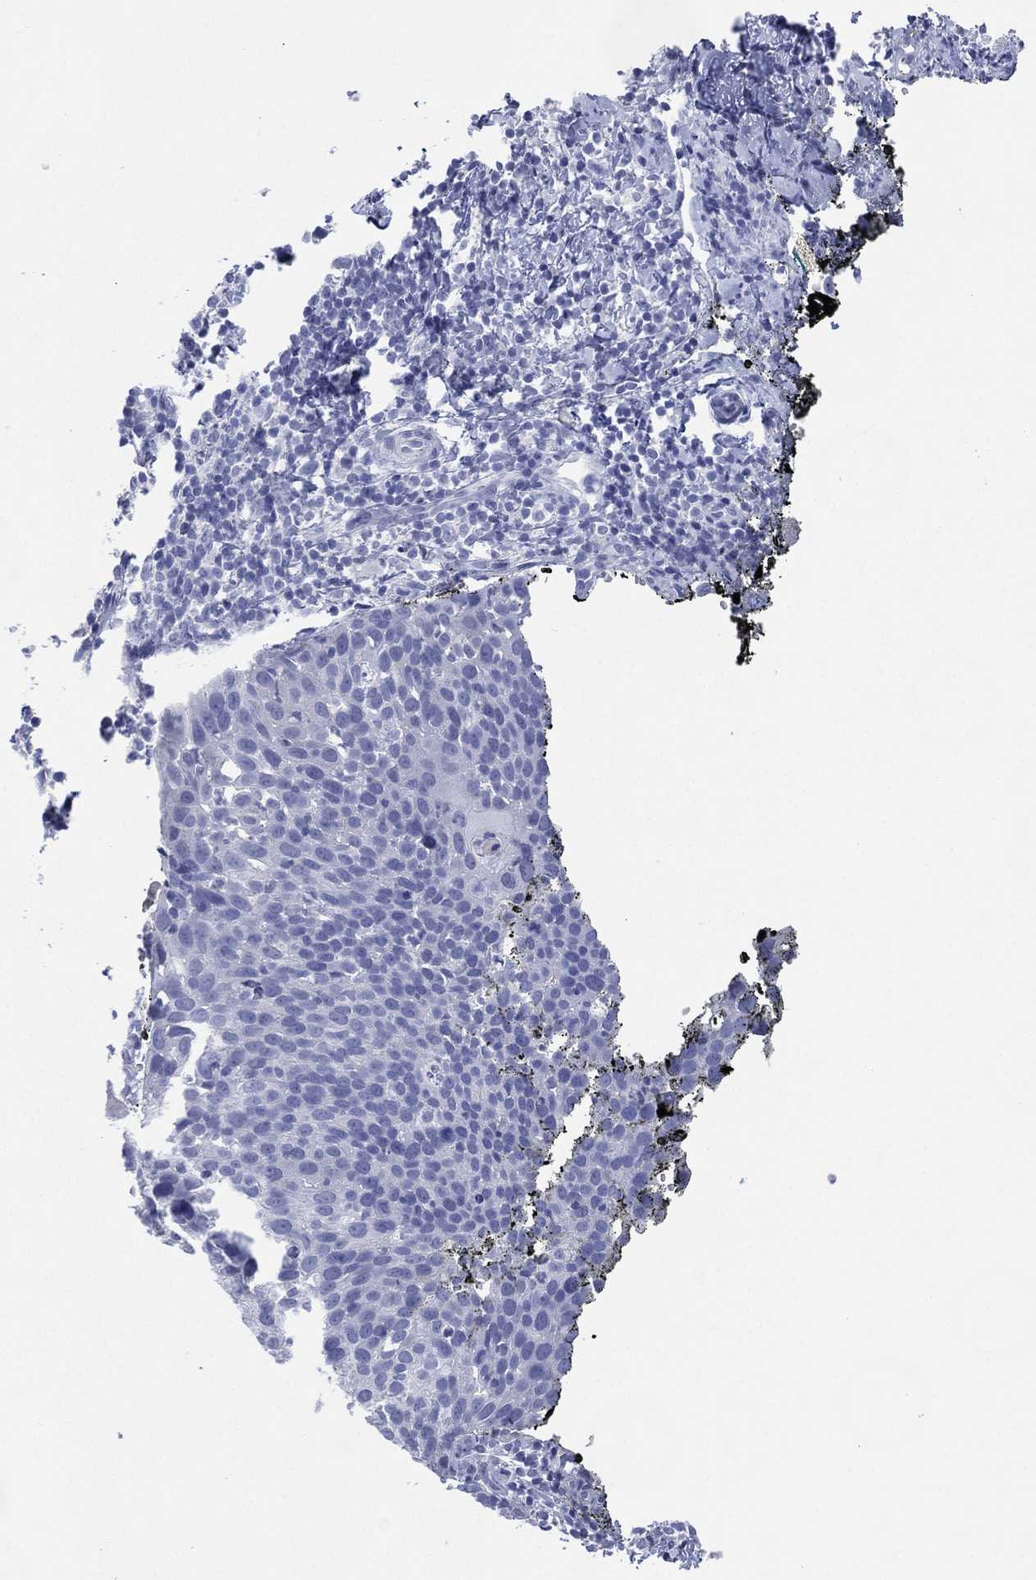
{"staining": {"intensity": "negative", "quantity": "none", "location": "none"}, "tissue": "cervical cancer", "cell_type": "Tumor cells", "image_type": "cancer", "snomed": [{"axis": "morphology", "description": "Squamous cell carcinoma, NOS"}, {"axis": "topography", "description": "Cervix"}], "caption": "Immunohistochemistry (IHC) of cervical squamous cell carcinoma shows no expression in tumor cells. (Brightfield microscopy of DAB (3,3'-diaminobenzidine) IHC at high magnification).", "gene": "TMEM247", "patient": {"sex": "female", "age": 54}}